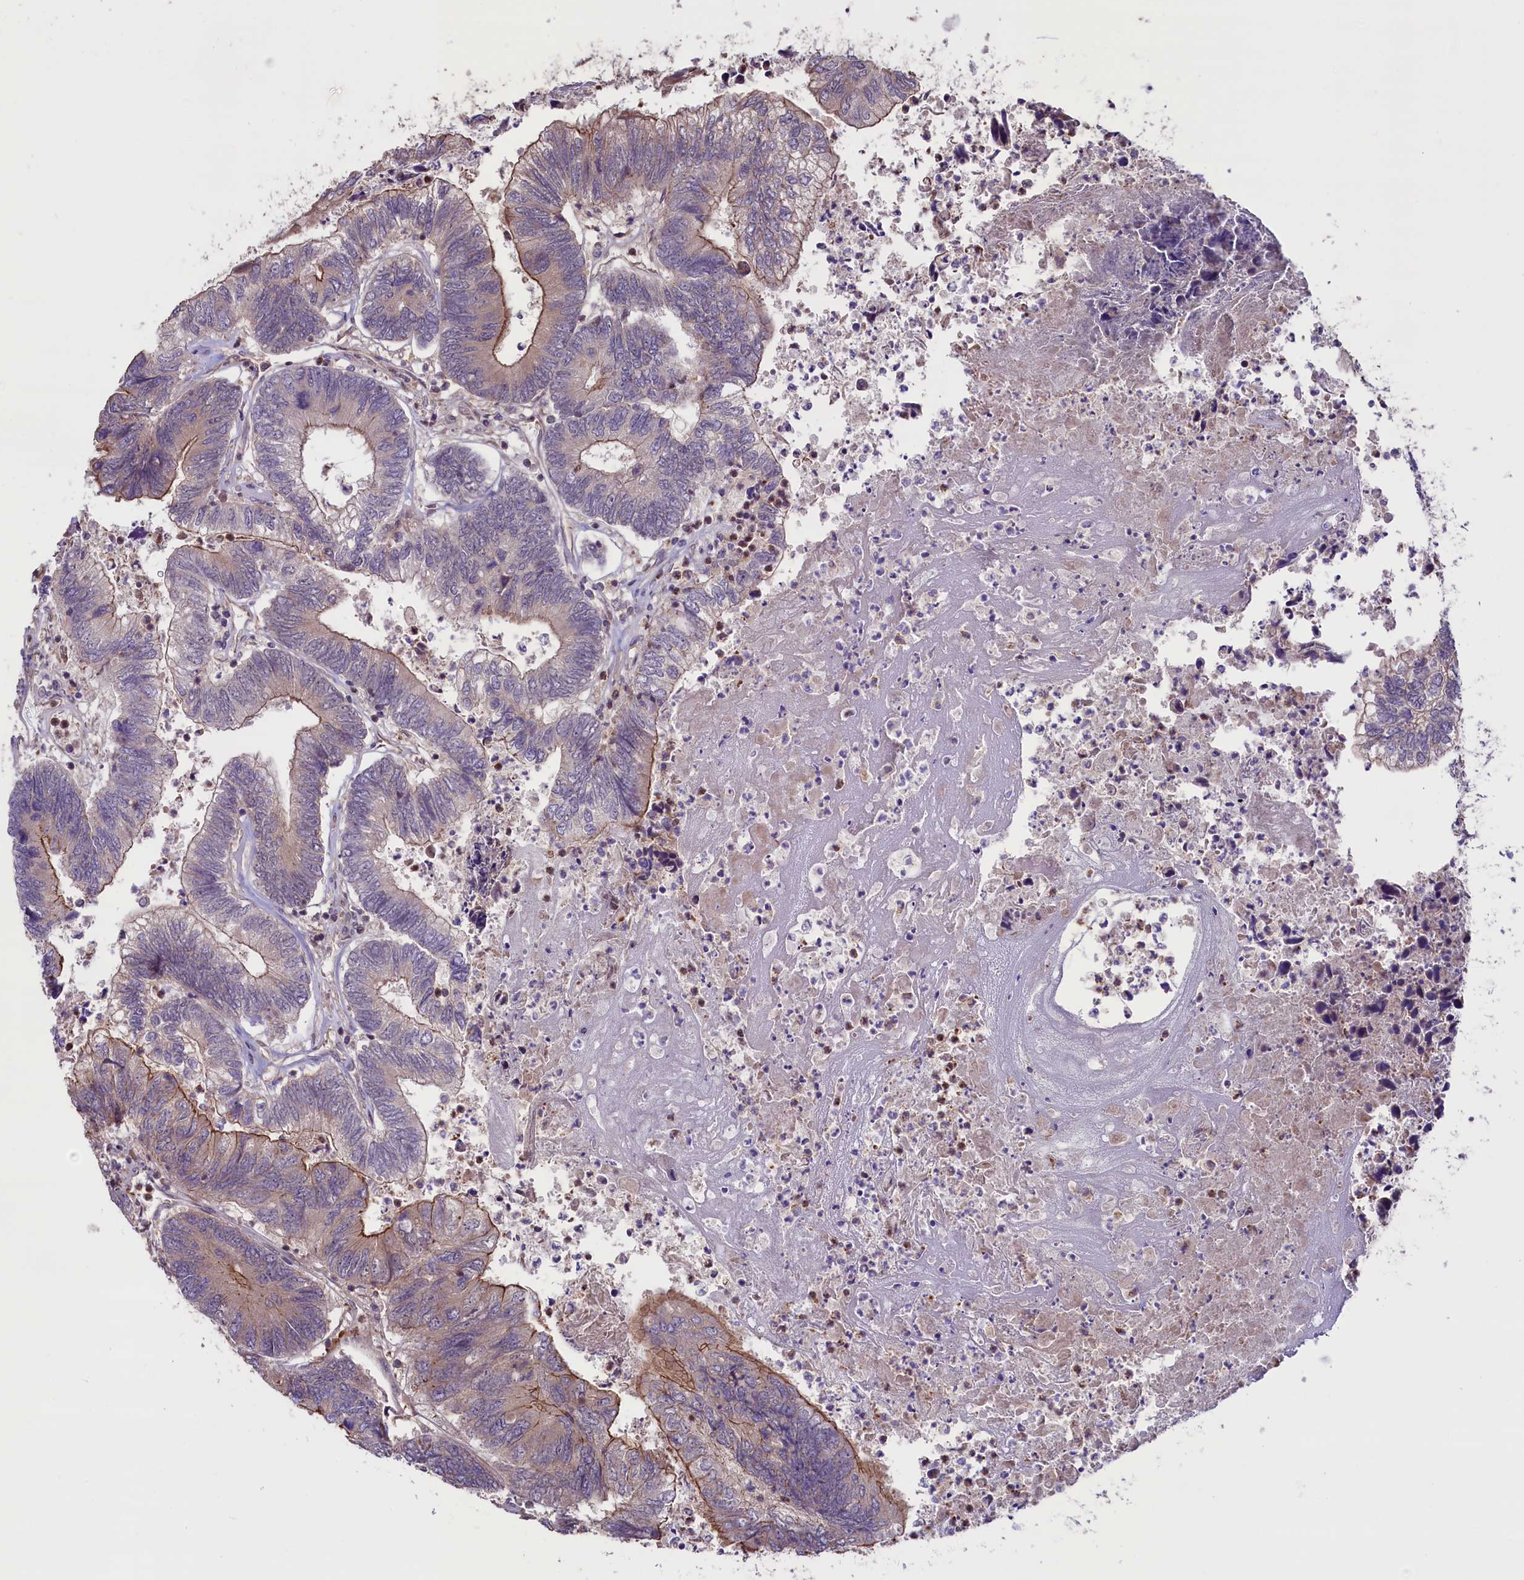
{"staining": {"intensity": "strong", "quantity": "25%-75%", "location": "cytoplasmic/membranous"}, "tissue": "colorectal cancer", "cell_type": "Tumor cells", "image_type": "cancer", "snomed": [{"axis": "morphology", "description": "Adenocarcinoma, NOS"}, {"axis": "topography", "description": "Colon"}], "caption": "Protein expression analysis of adenocarcinoma (colorectal) shows strong cytoplasmic/membranous staining in approximately 25%-75% of tumor cells.", "gene": "RIC8A", "patient": {"sex": "female", "age": 67}}